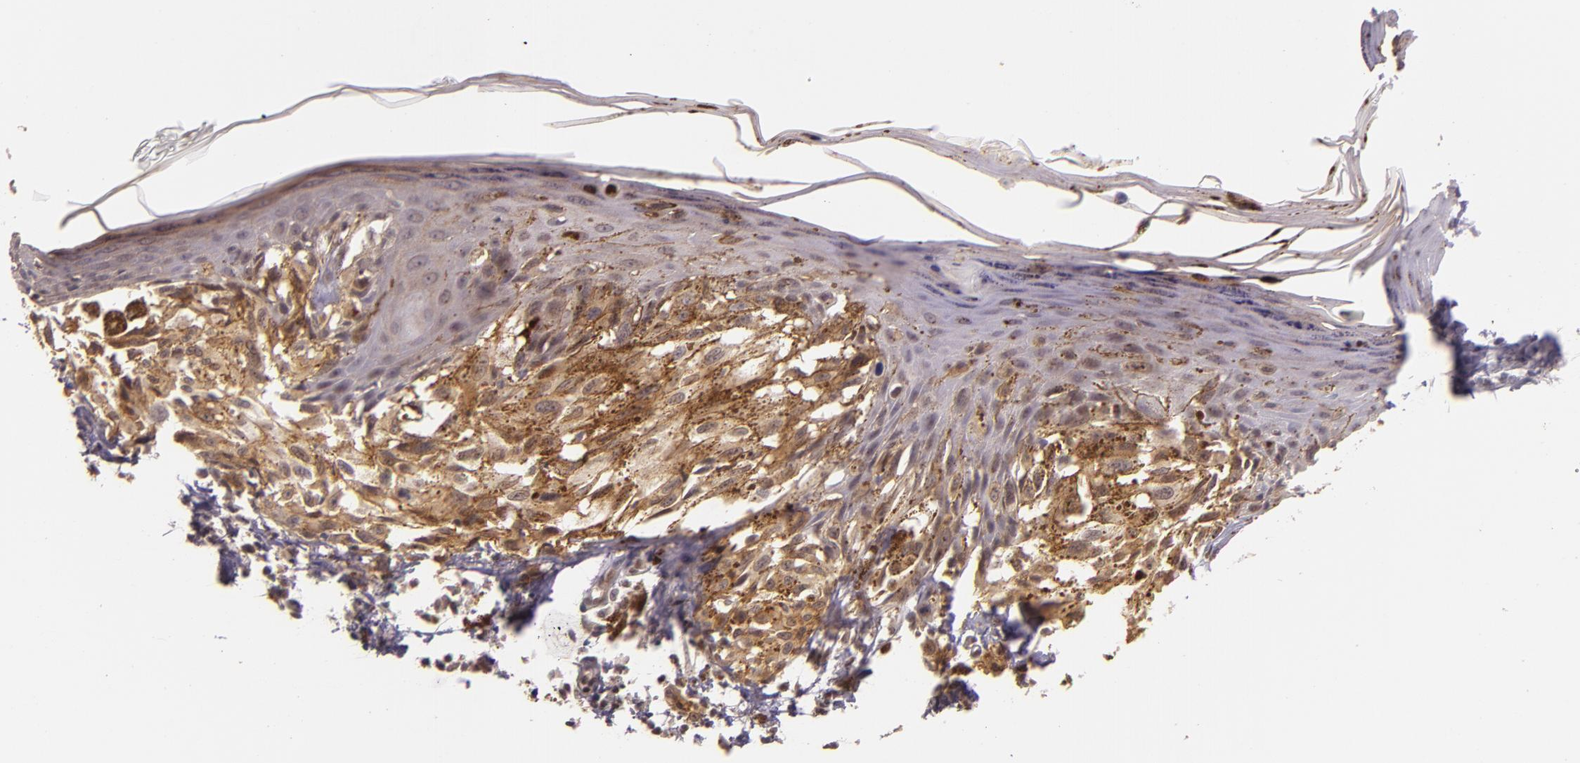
{"staining": {"intensity": "moderate", "quantity": ">75%", "location": "cytoplasmic/membranous"}, "tissue": "melanoma", "cell_type": "Tumor cells", "image_type": "cancer", "snomed": [{"axis": "morphology", "description": "Malignant melanoma, NOS"}, {"axis": "topography", "description": "Skin"}], "caption": "Immunohistochemical staining of melanoma shows moderate cytoplasmic/membranous protein positivity in approximately >75% of tumor cells. Nuclei are stained in blue.", "gene": "ARMH4", "patient": {"sex": "female", "age": 72}}